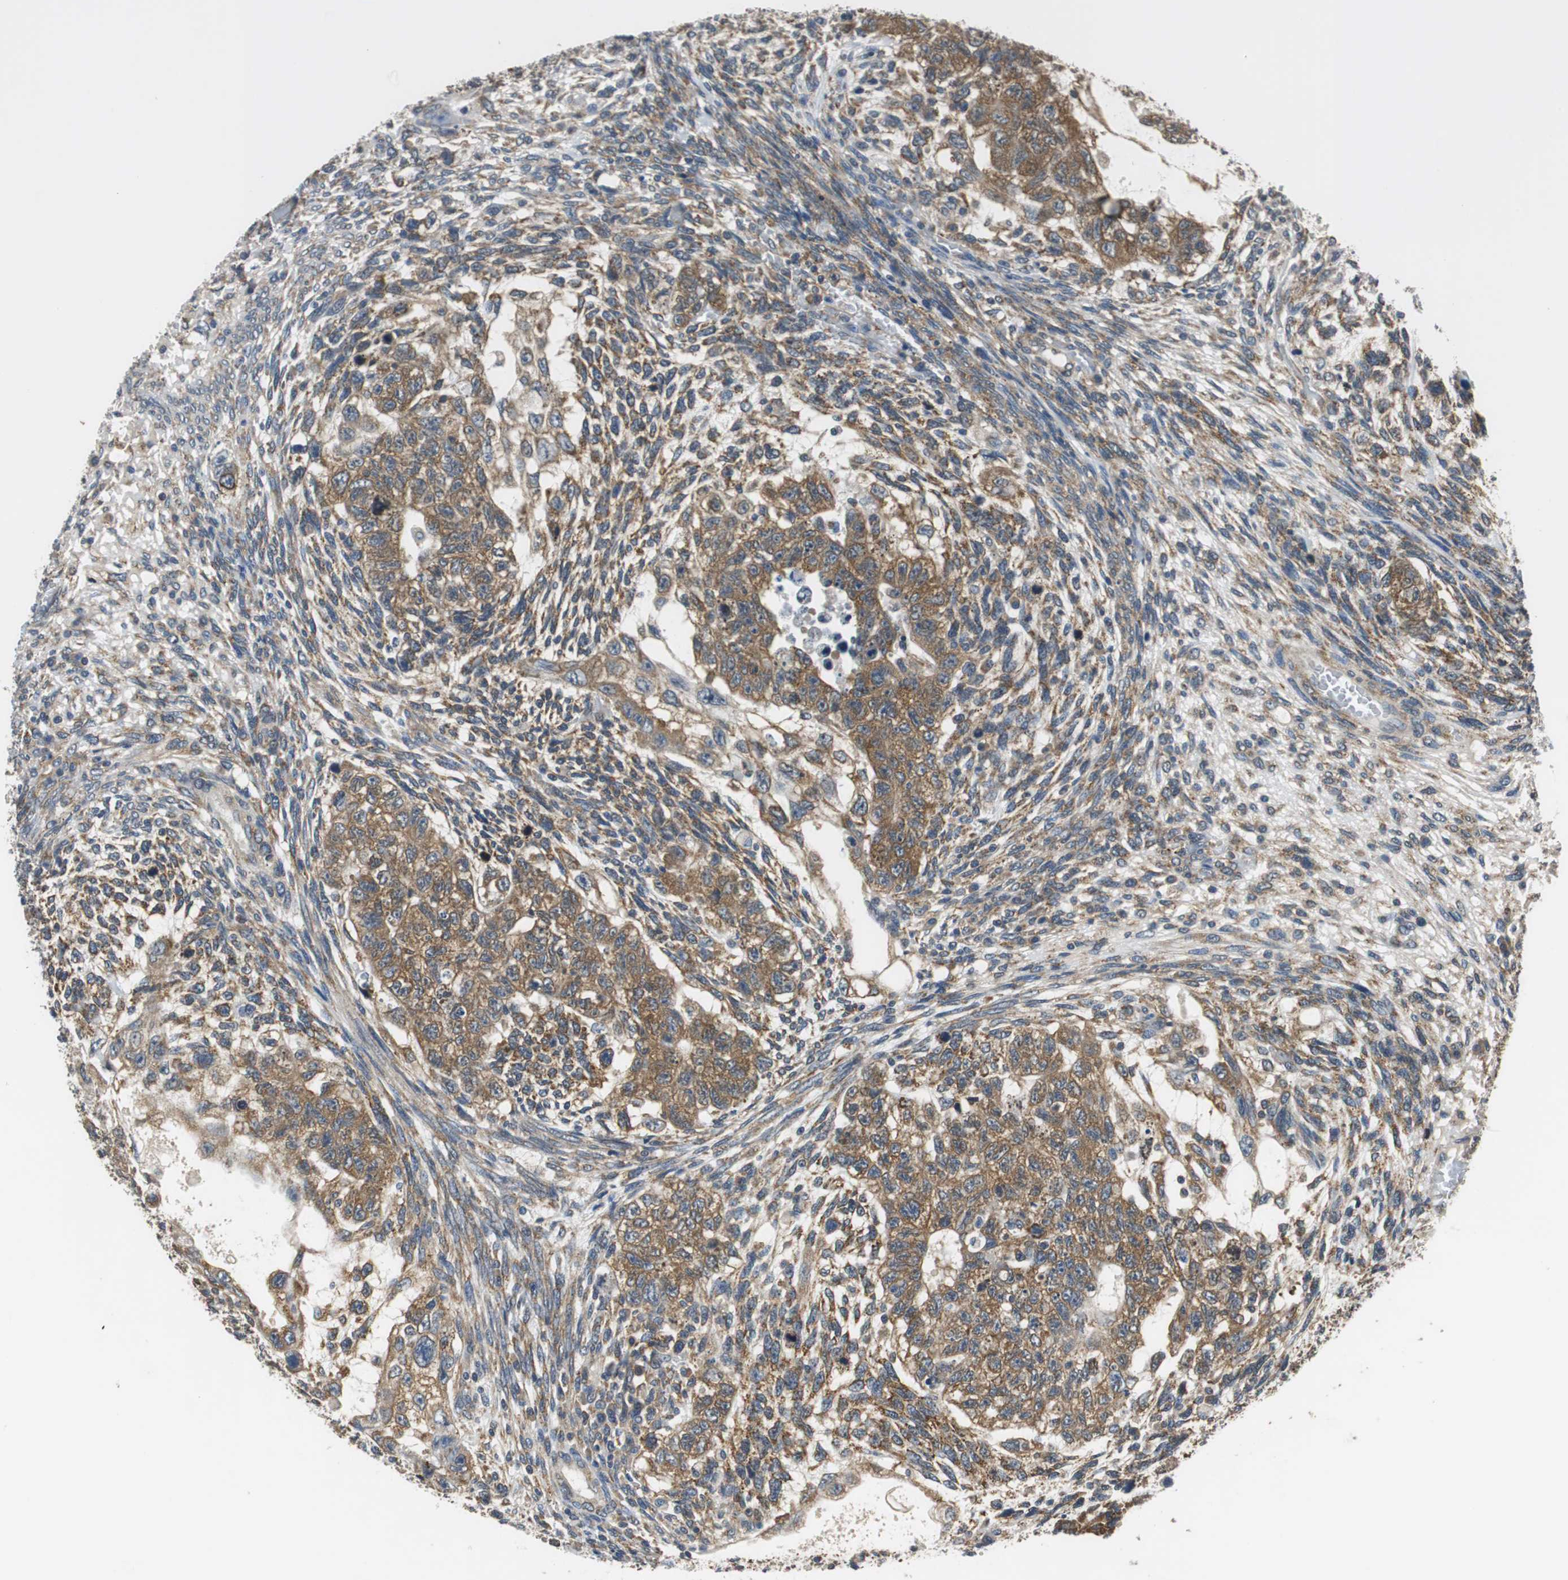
{"staining": {"intensity": "moderate", "quantity": ">75%", "location": "cytoplasmic/membranous"}, "tissue": "testis cancer", "cell_type": "Tumor cells", "image_type": "cancer", "snomed": [{"axis": "morphology", "description": "Normal tissue, NOS"}, {"axis": "morphology", "description": "Carcinoma, Embryonal, NOS"}, {"axis": "topography", "description": "Testis"}], "caption": "Testis cancer (embryonal carcinoma) stained with a brown dye shows moderate cytoplasmic/membranous positive positivity in approximately >75% of tumor cells.", "gene": "CNOT3", "patient": {"sex": "male", "age": 36}}